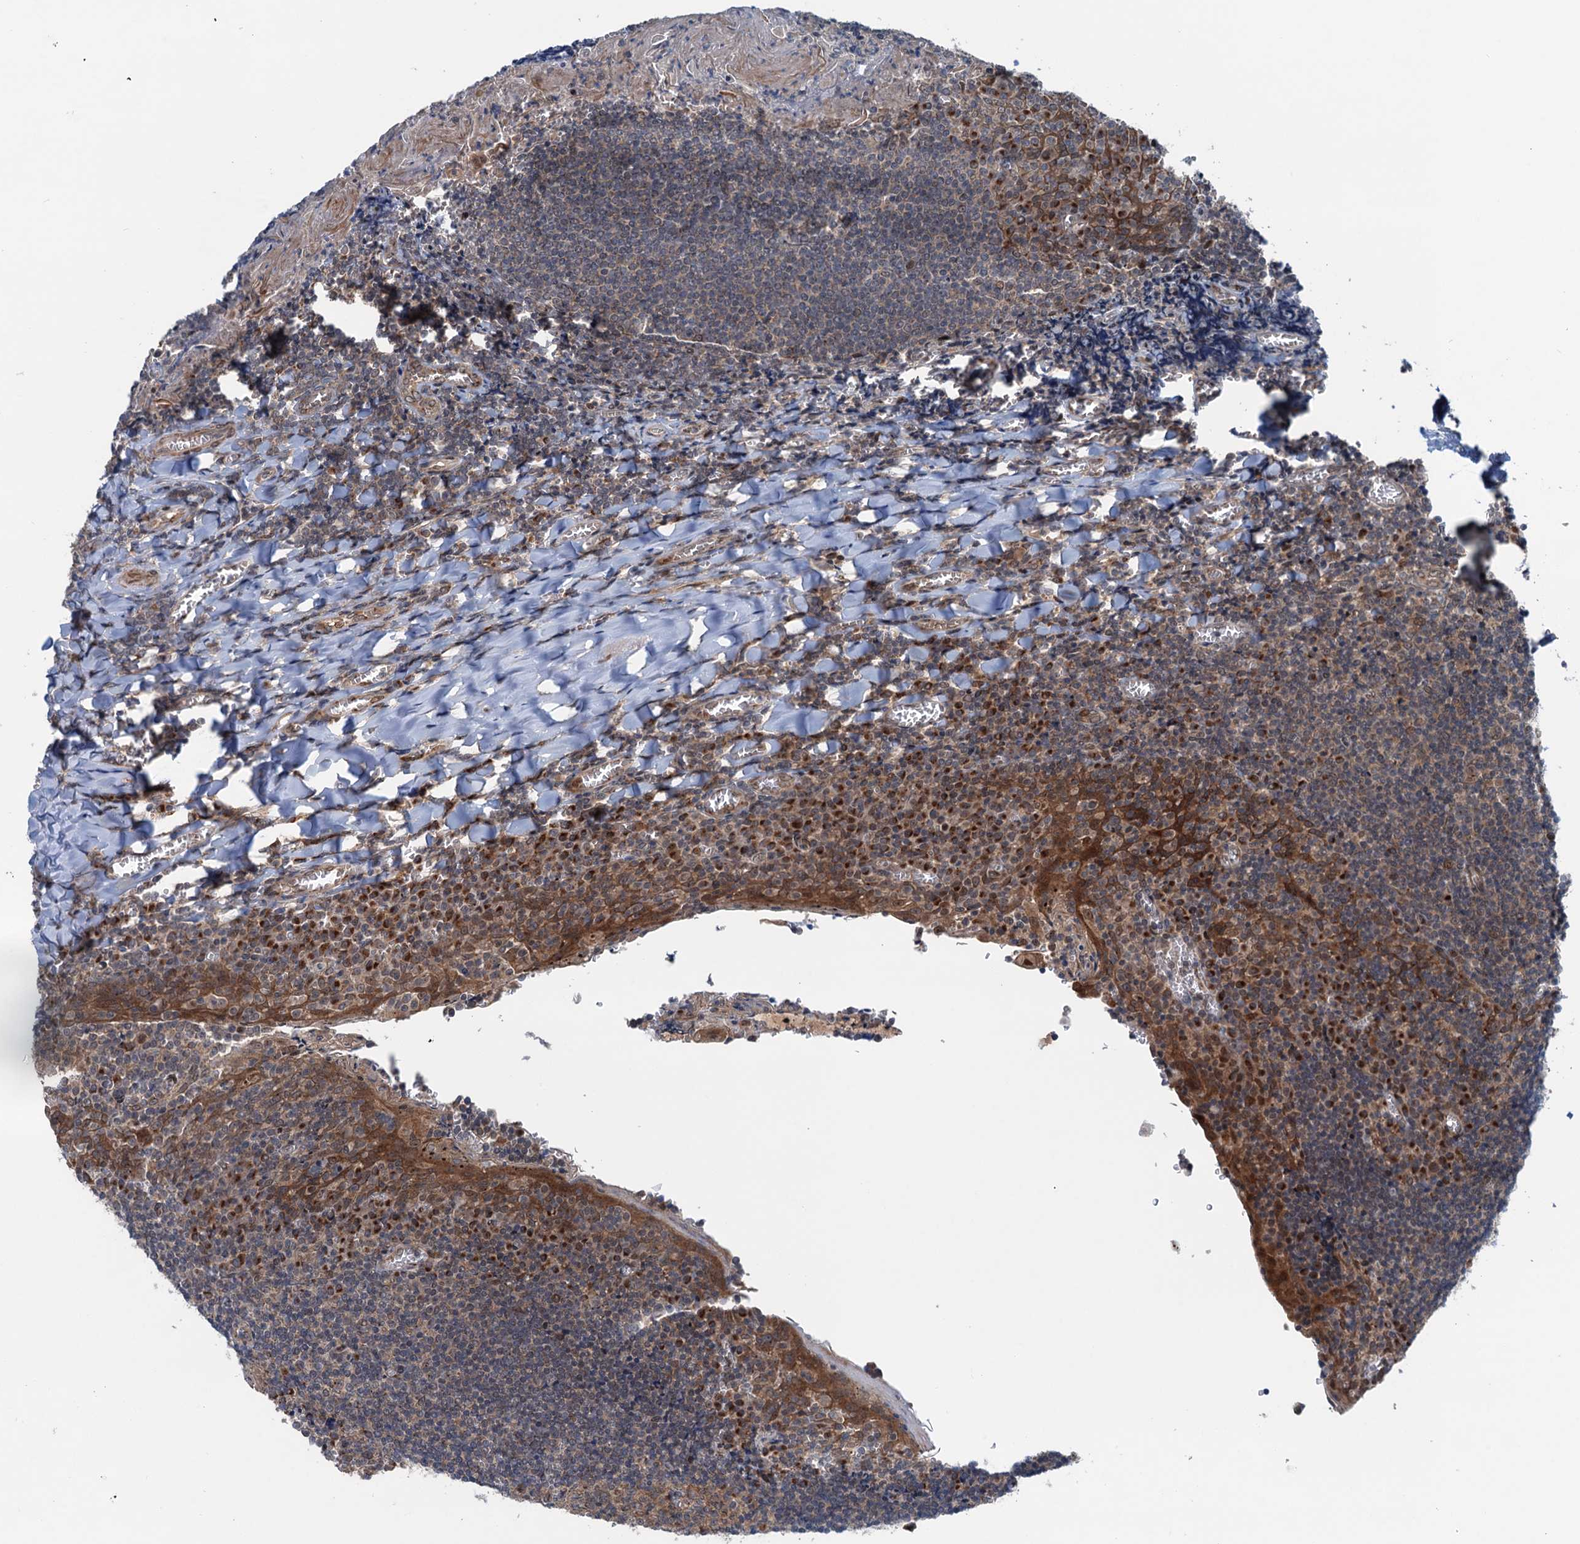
{"staining": {"intensity": "moderate", "quantity": "25%-75%", "location": "cytoplasmic/membranous,nuclear"}, "tissue": "tonsil", "cell_type": "Germinal center cells", "image_type": "normal", "snomed": [{"axis": "morphology", "description": "Normal tissue, NOS"}, {"axis": "topography", "description": "Tonsil"}], "caption": "High-magnification brightfield microscopy of unremarkable tonsil stained with DAB (brown) and counterstained with hematoxylin (blue). germinal center cells exhibit moderate cytoplasmic/membranous,nuclear positivity is seen in approximately25%-75% of cells.", "gene": "DYNC2I2", "patient": {"sex": "male", "age": 27}}